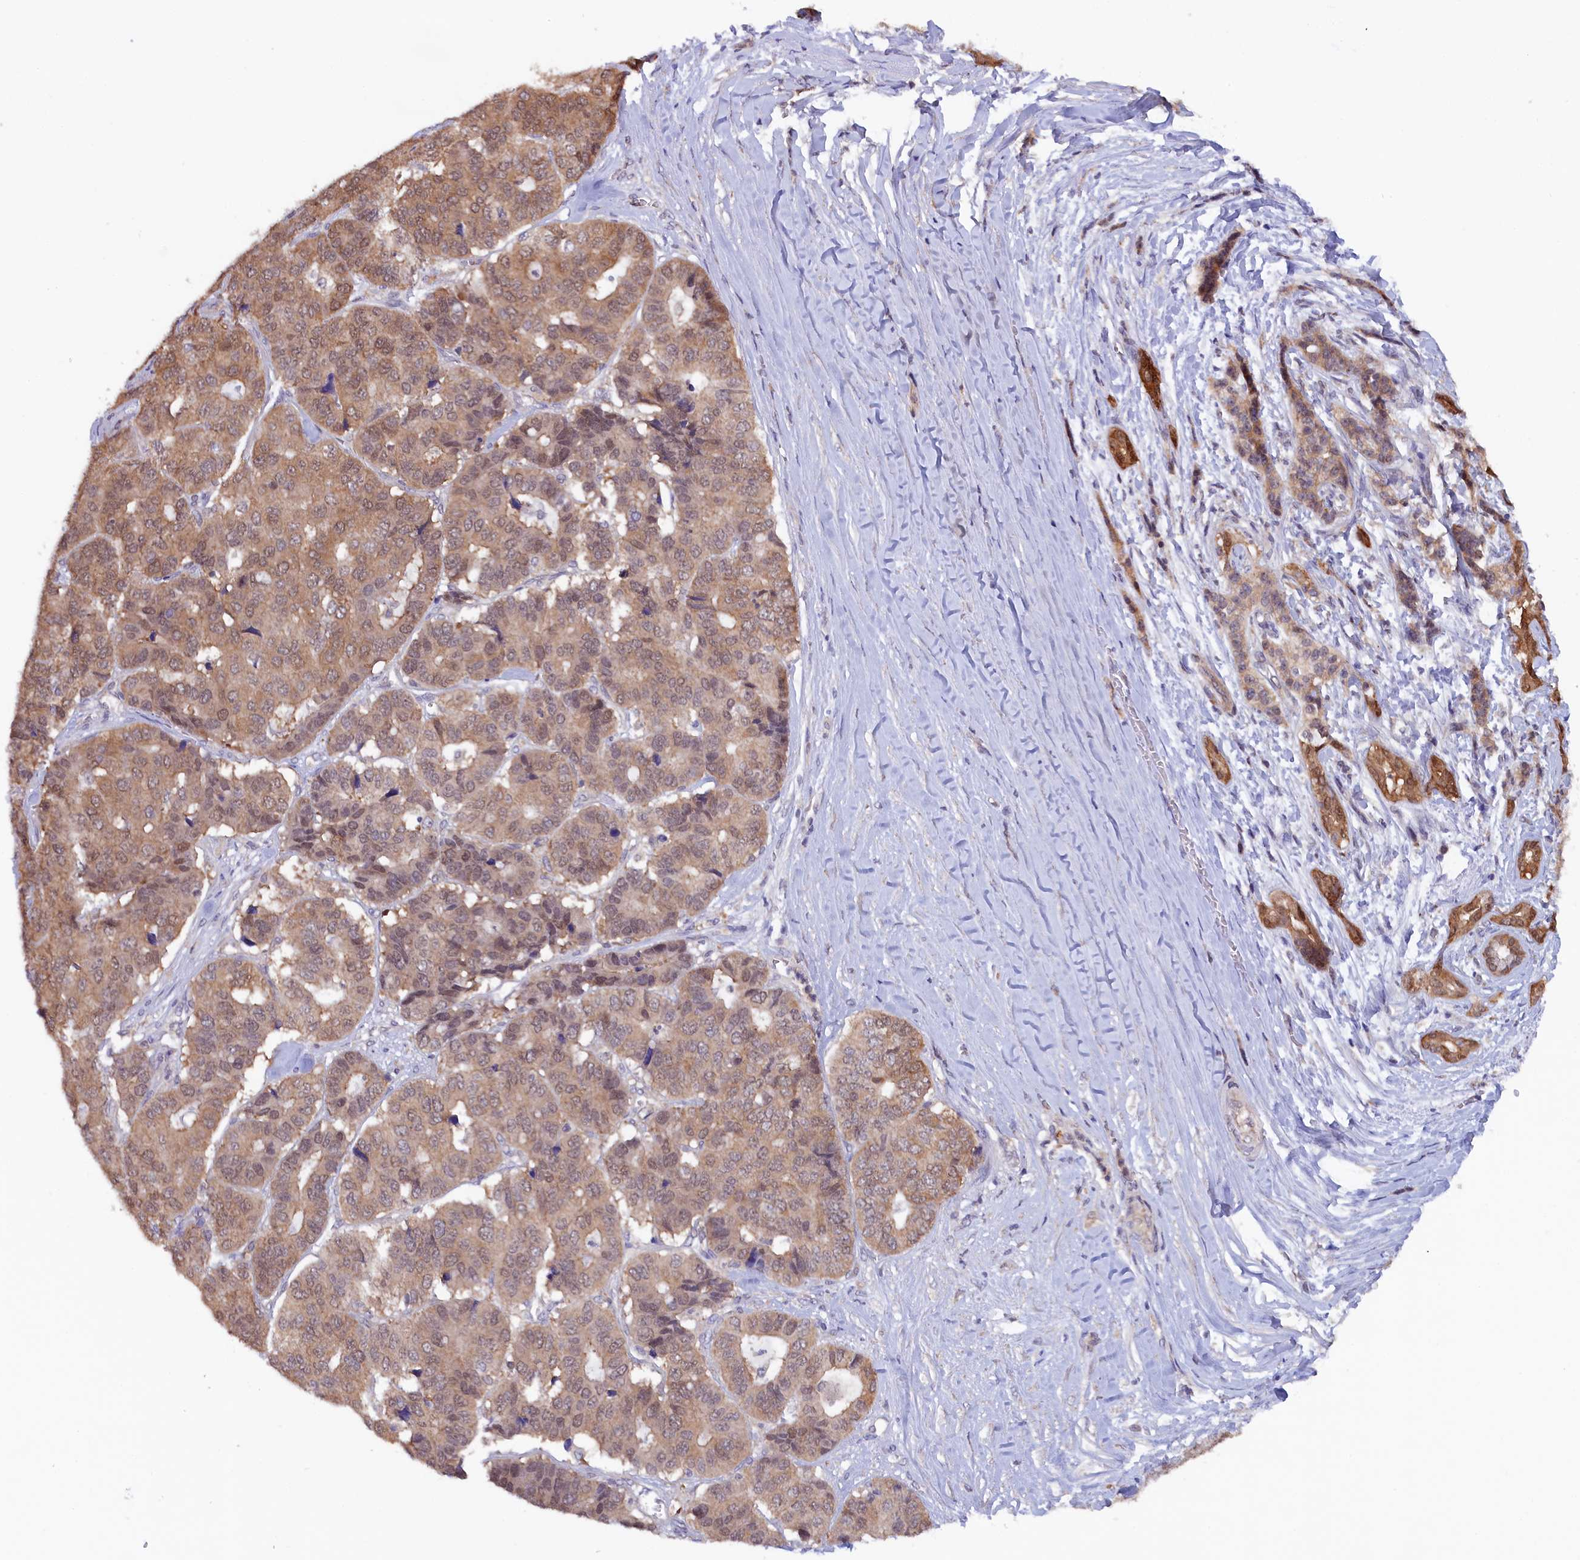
{"staining": {"intensity": "weak", "quantity": ">75%", "location": "cytoplasmic/membranous,nuclear"}, "tissue": "pancreatic cancer", "cell_type": "Tumor cells", "image_type": "cancer", "snomed": [{"axis": "morphology", "description": "Adenocarcinoma, NOS"}, {"axis": "topography", "description": "Pancreas"}], "caption": "Protein staining exhibits weak cytoplasmic/membranous and nuclear staining in approximately >75% of tumor cells in pancreatic cancer (adenocarcinoma).", "gene": "JPT2", "patient": {"sex": "male", "age": 50}}